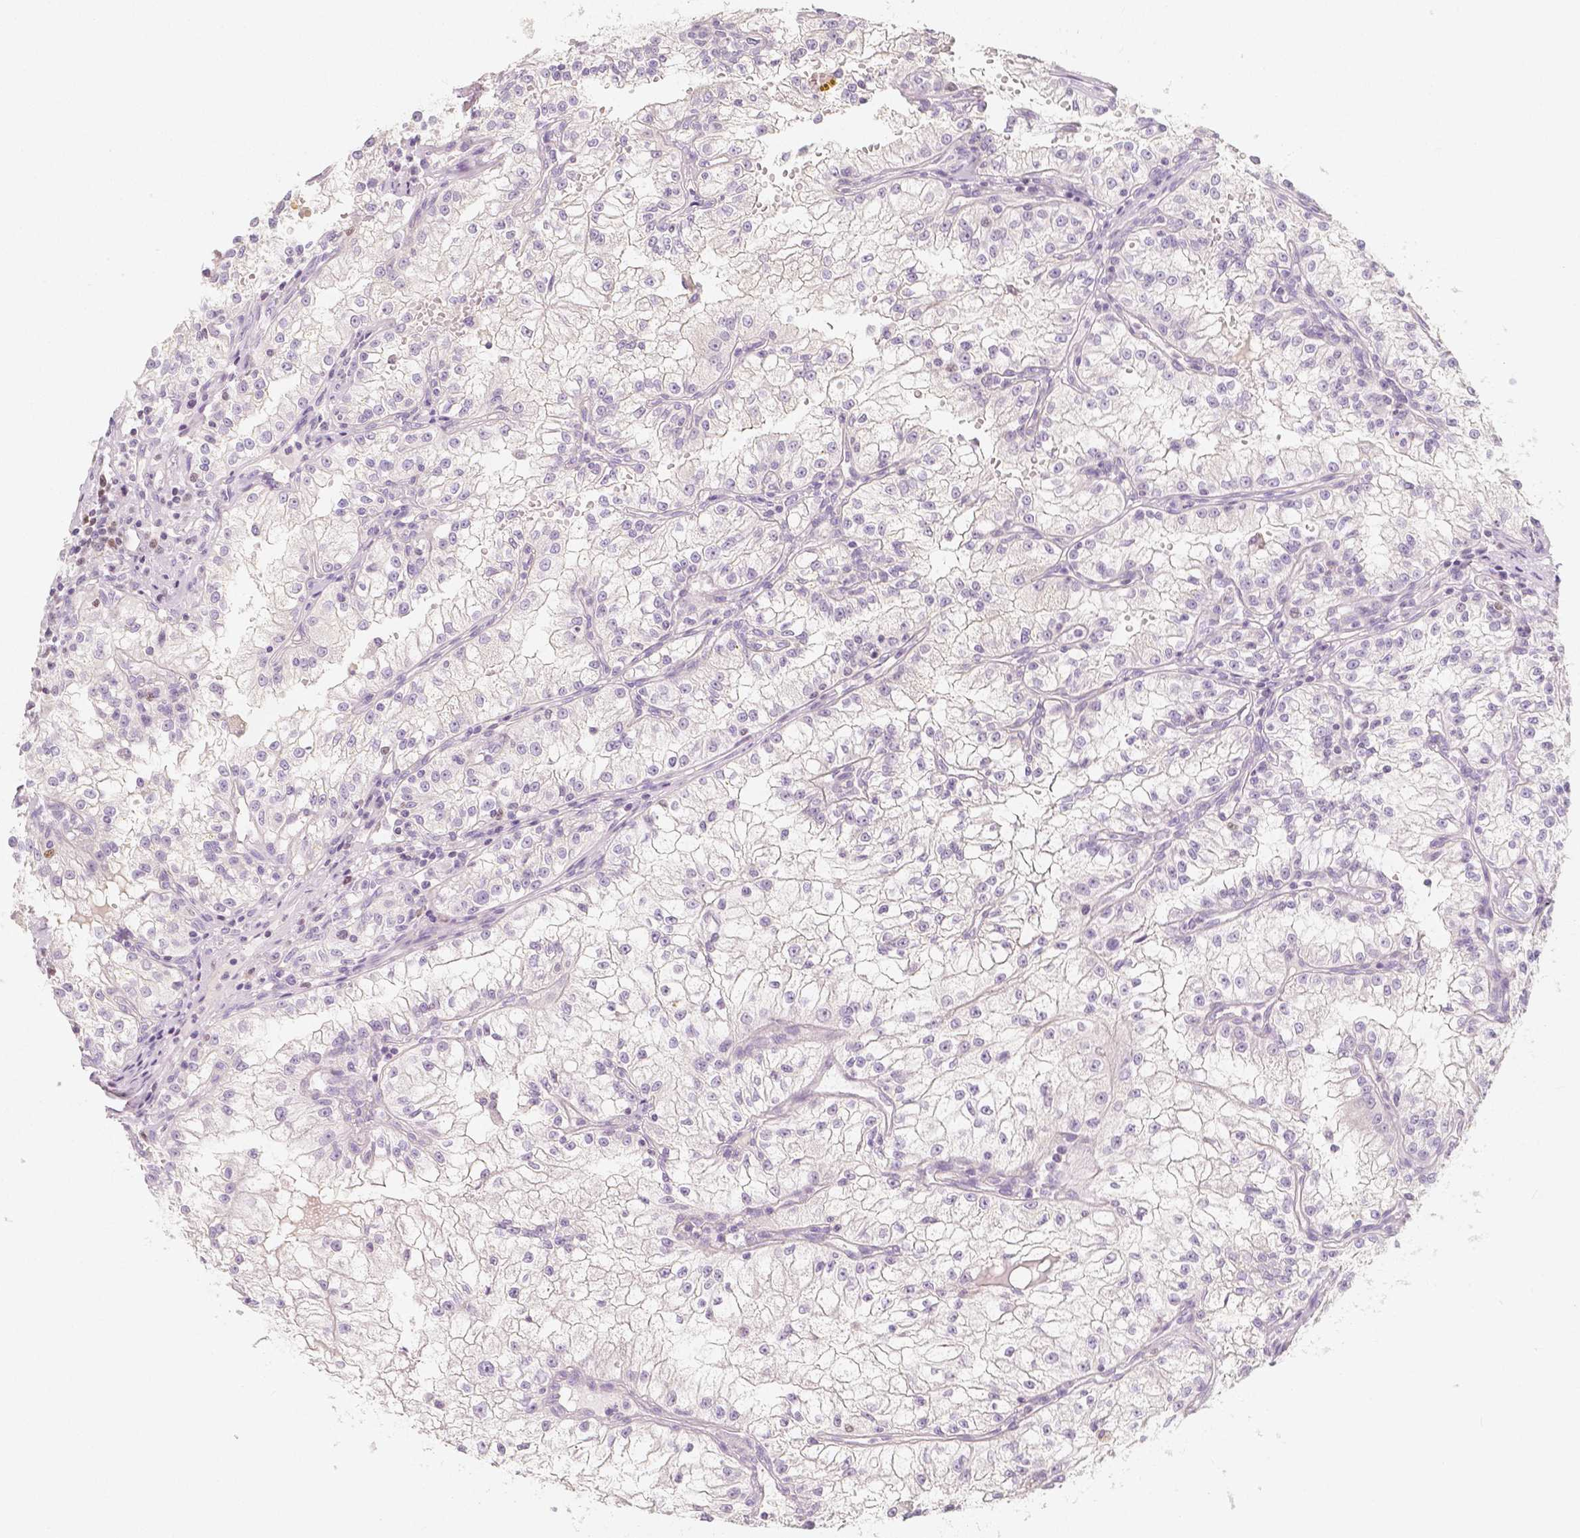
{"staining": {"intensity": "negative", "quantity": "none", "location": "none"}, "tissue": "renal cancer", "cell_type": "Tumor cells", "image_type": "cancer", "snomed": [{"axis": "morphology", "description": "Adenocarcinoma, NOS"}, {"axis": "topography", "description": "Kidney"}], "caption": "A histopathology image of human renal cancer (adenocarcinoma) is negative for staining in tumor cells.", "gene": "BATF", "patient": {"sex": "male", "age": 36}}